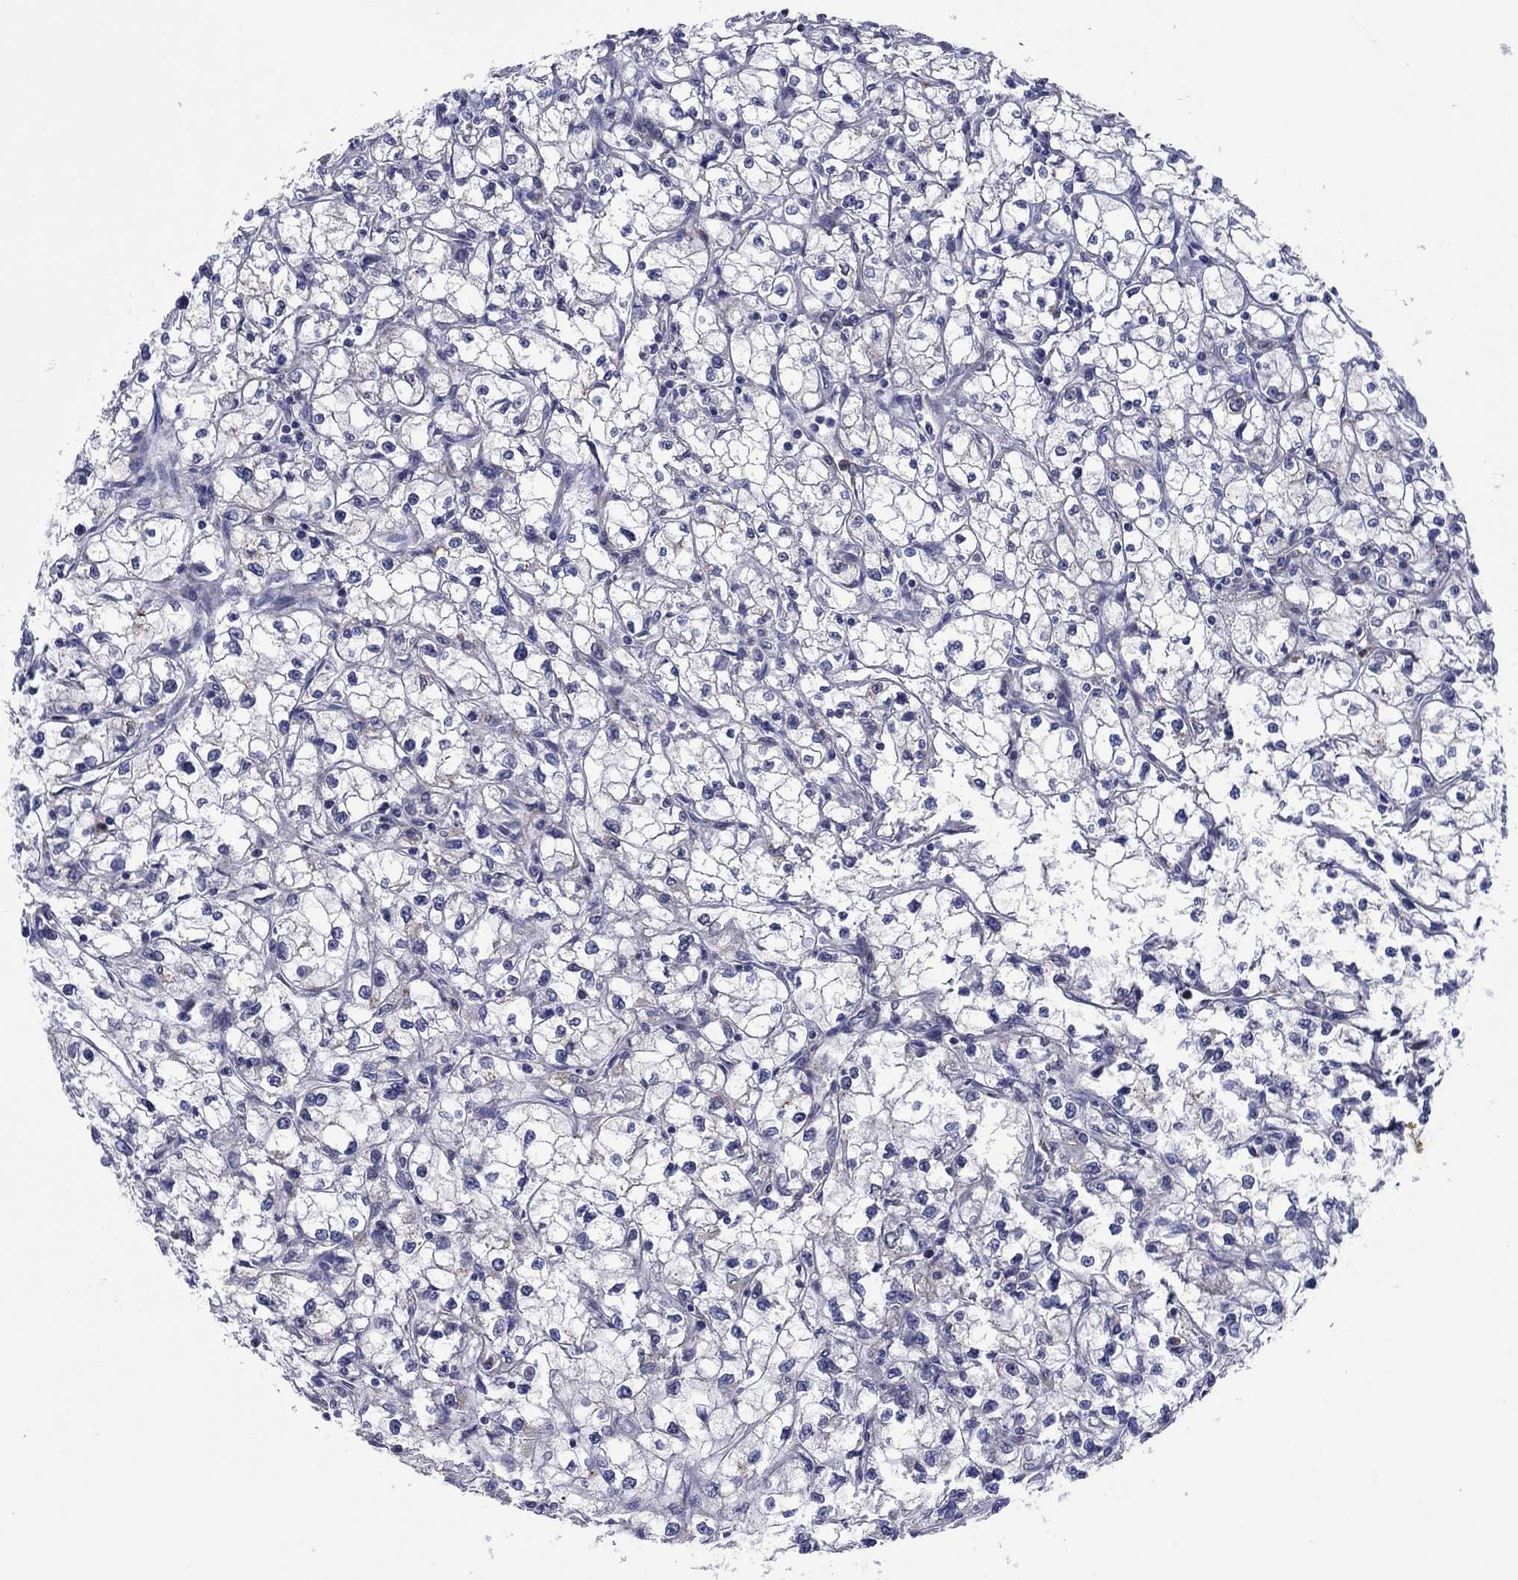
{"staining": {"intensity": "negative", "quantity": "none", "location": "none"}, "tissue": "renal cancer", "cell_type": "Tumor cells", "image_type": "cancer", "snomed": [{"axis": "morphology", "description": "Adenocarcinoma, NOS"}, {"axis": "topography", "description": "Kidney"}], "caption": "Human renal cancer (adenocarcinoma) stained for a protein using IHC displays no expression in tumor cells.", "gene": "GPR155", "patient": {"sex": "male", "age": 67}}